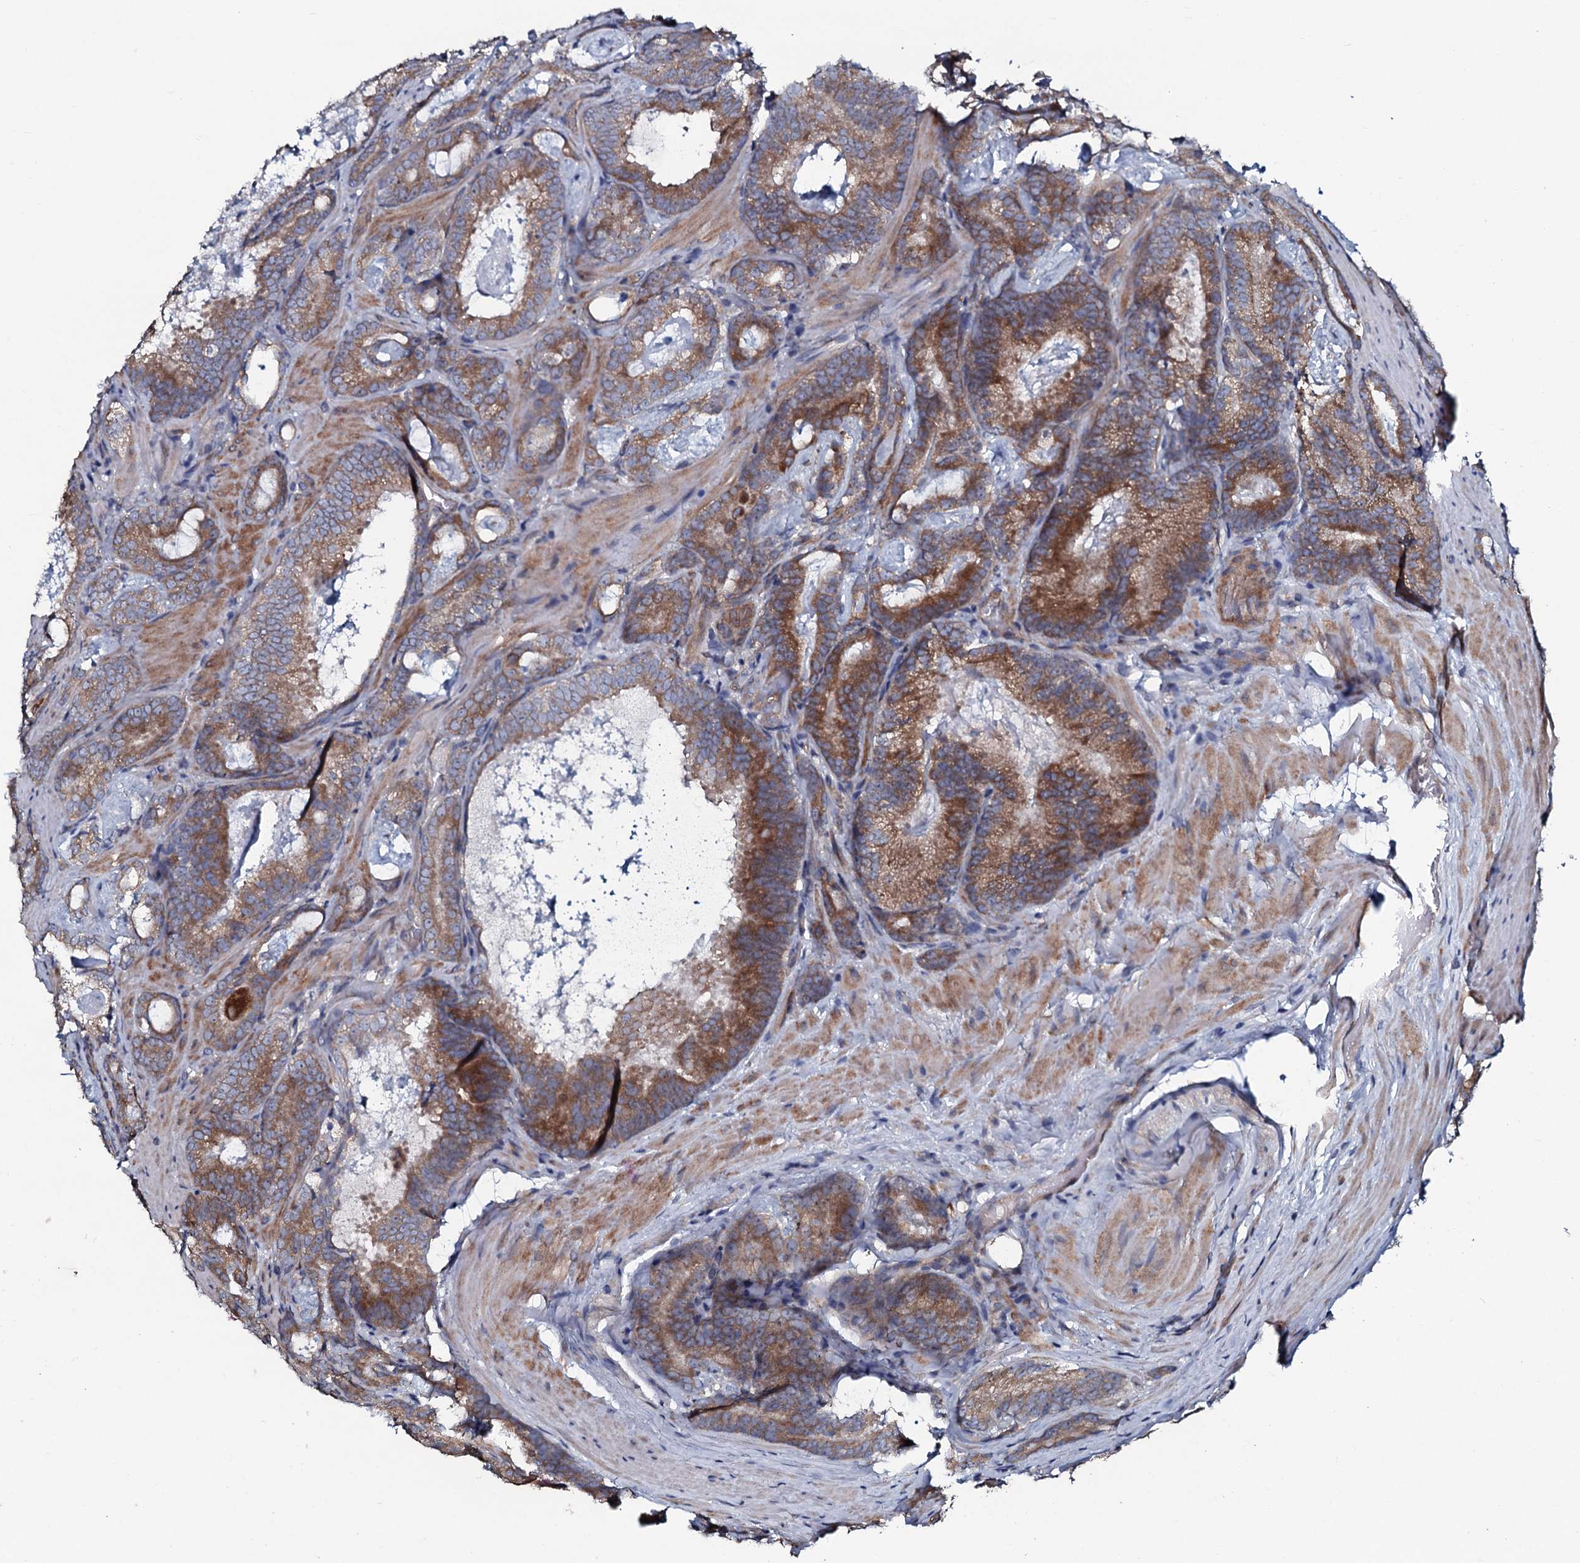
{"staining": {"intensity": "moderate", "quantity": ">75%", "location": "cytoplasmic/membranous"}, "tissue": "prostate cancer", "cell_type": "Tumor cells", "image_type": "cancer", "snomed": [{"axis": "morphology", "description": "Adenocarcinoma, Low grade"}, {"axis": "topography", "description": "Prostate"}], "caption": "Moderate cytoplasmic/membranous protein expression is seen in approximately >75% of tumor cells in prostate cancer.", "gene": "TMEM151A", "patient": {"sex": "male", "age": 60}}